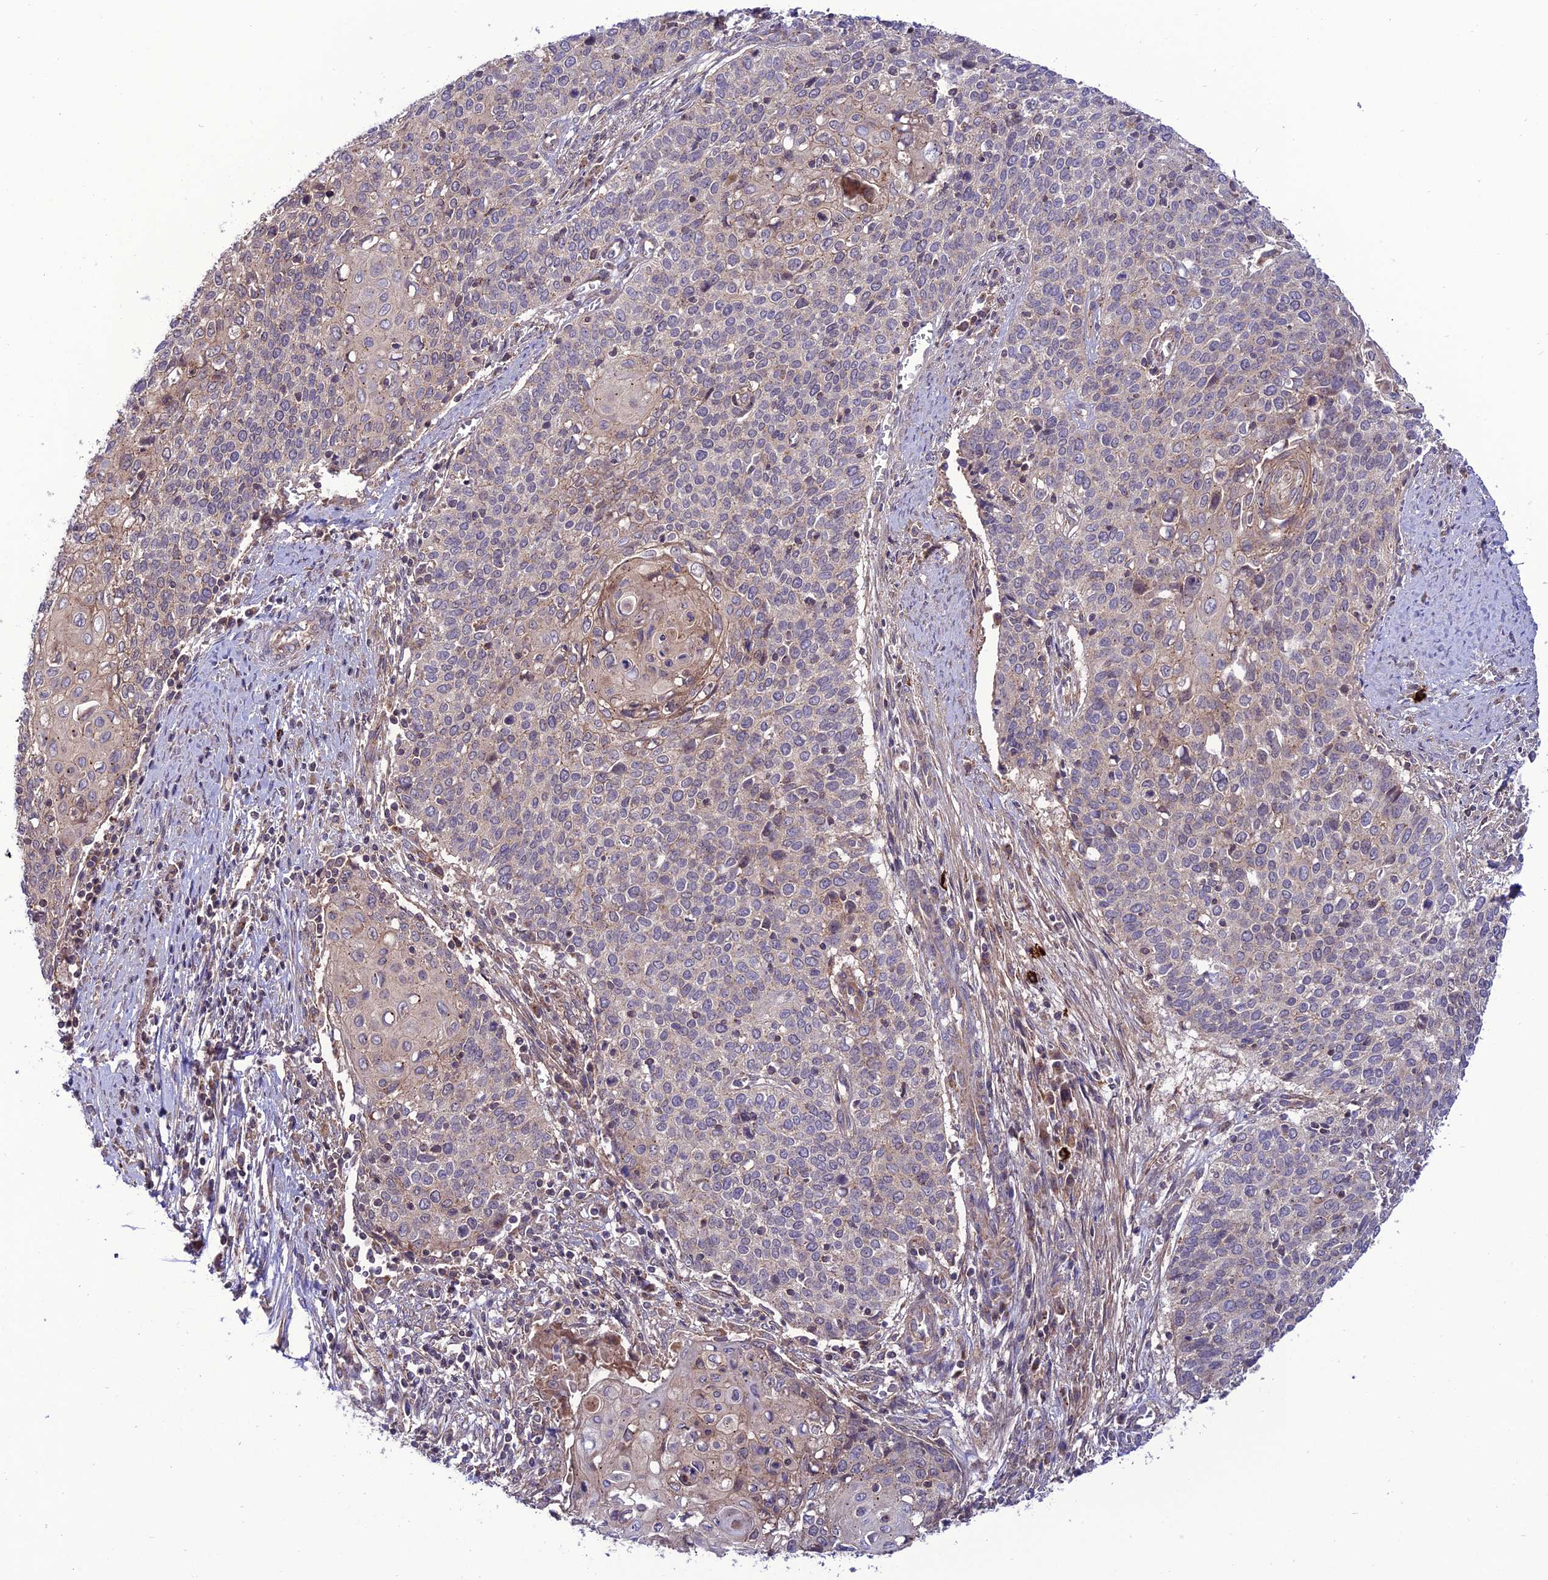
{"staining": {"intensity": "weak", "quantity": "<25%", "location": "cytoplasmic/membranous"}, "tissue": "cervical cancer", "cell_type": "Tumor cells", "image_type": "cancer", "snomed": [{"axis": "morphology", "description": "Squamous cell carcinoma, NOS"}, {"axis": "topography", "description": "Cervix"}], "caption": "DAB (3,3'-diaminobenzidine) immunohistochemical staining of cervical squamous cell carcinoma demonstrates no significant positivity in tumor cells.", "gene": "PPIL3", "patient": {"sex": "female", "age": 39}}